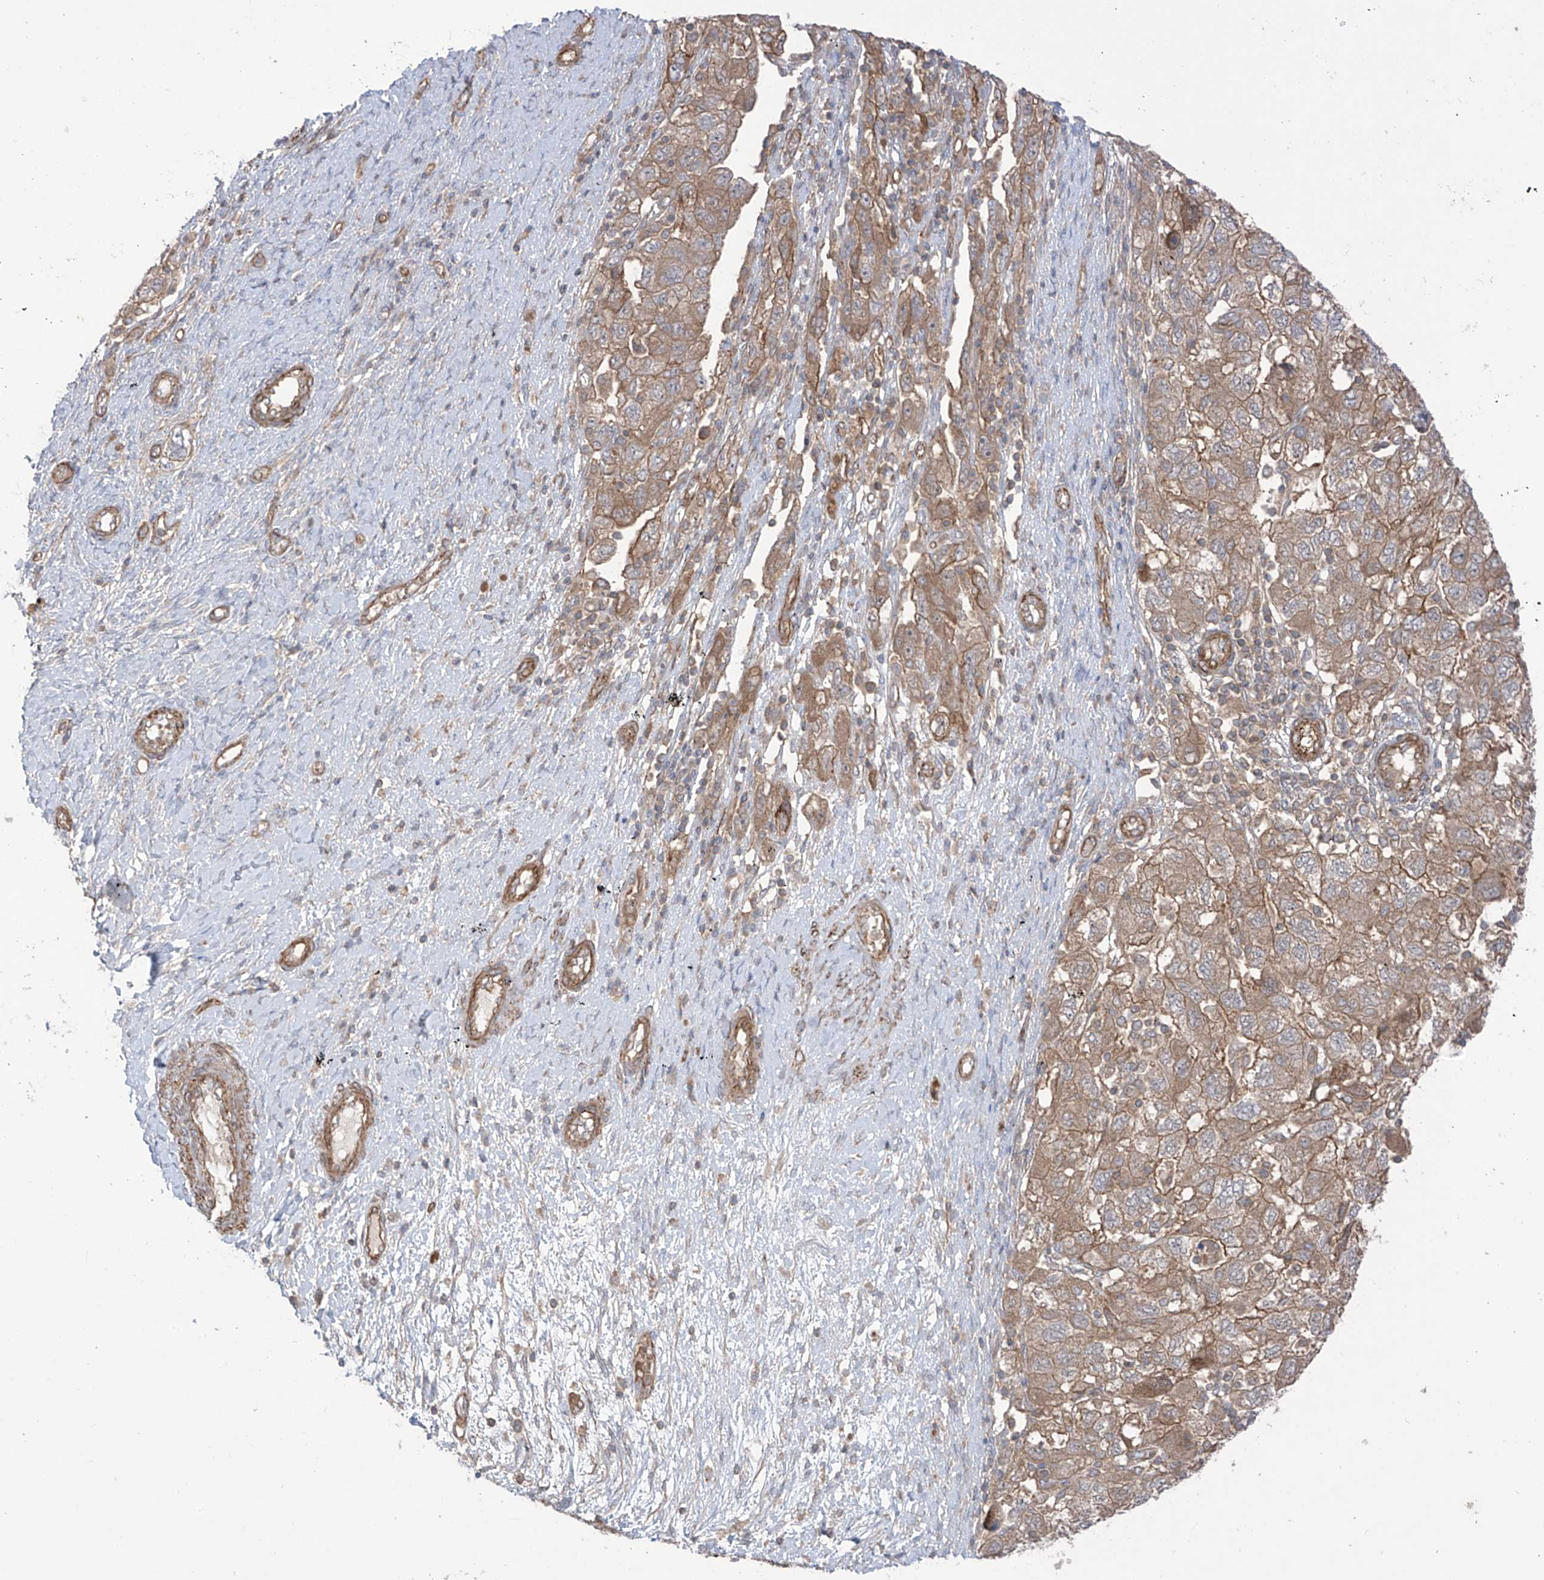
{"staining": {"intensity": "weak", "quantity": ">75%", "location": "cytoplasmic/membranous"}, "tissue": "ovarian cancer", "cell_type": "Tumor cells", "image_type": "cancer", "snomed": [{"axis": "morphology", "description": "Carcinoma, NOS"}, {"axis": "morphology", "description": "Cystadenocarcinoma, serous, NOS"}, {"axis": "topography", "description": "Ovary"}], "caption": "The micrograph demonstrates a brown stain indicating the presence of a protein in the cytoplasmic/membranous of tumor cells in serous cystadenocarcinoma (ovarian). (DAB IHC with brightfield microscopy, high magnification).", "gene": "TRMU", "patient": {"sex": "female", "age": 69}}